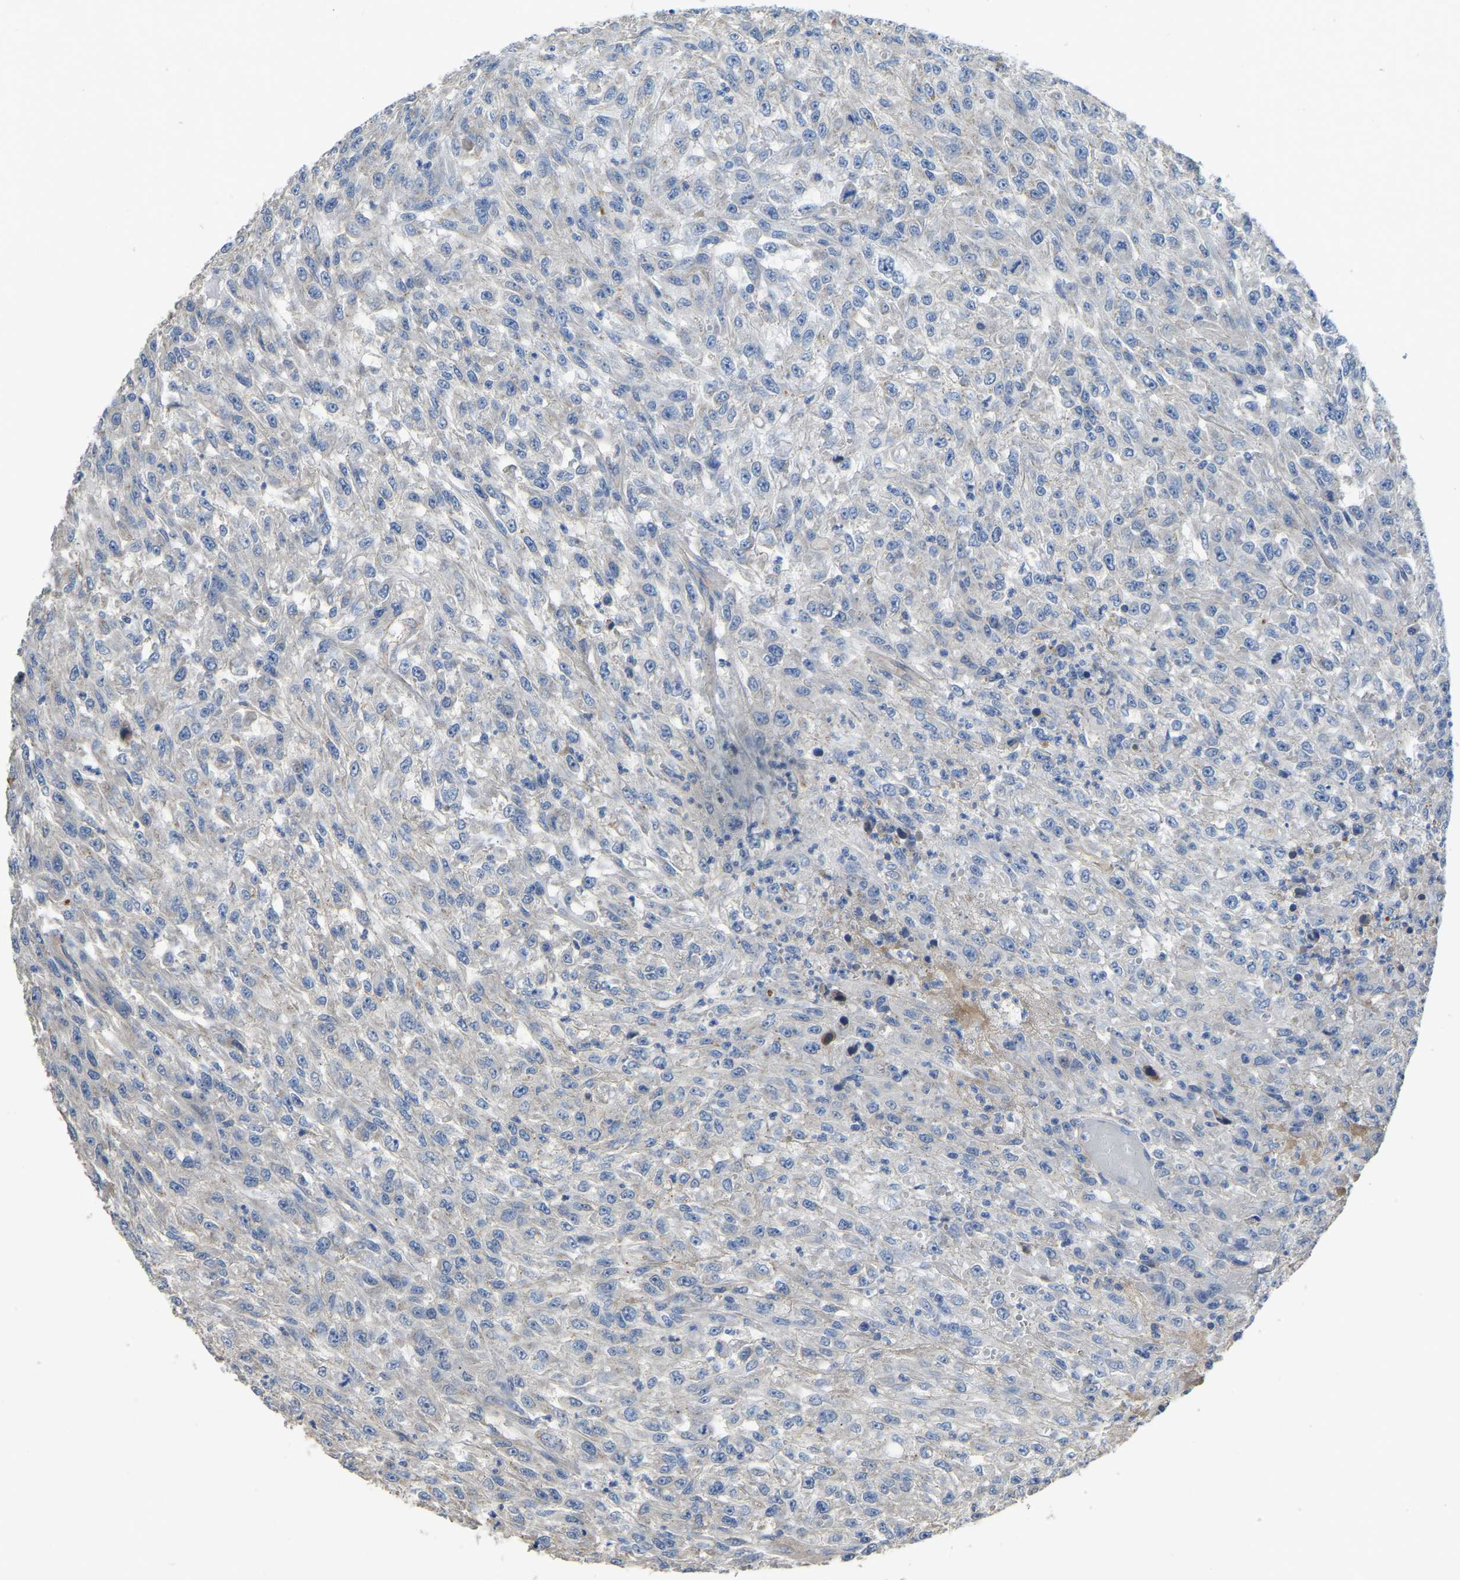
{"staining": {"intensity": "negative", "quantity": "none", "location": "none"}, "tissue": "urothelial cancer", "cell_type": "Tumor cells", "image_type": "cancer", "snomed": [{"axis": "morphology", "description": "Urothelial carcinoma, High grade"}, {"axis": "topography", "description": "Urinary bladder"}], "caption": "Immunohistochemistry (IHC) of urothelial carcinoma (high-grade) demonstrates no staining in tumor cells.", "gene": "HIGD2B", "patient": {"sex": "male", "age": 46}}